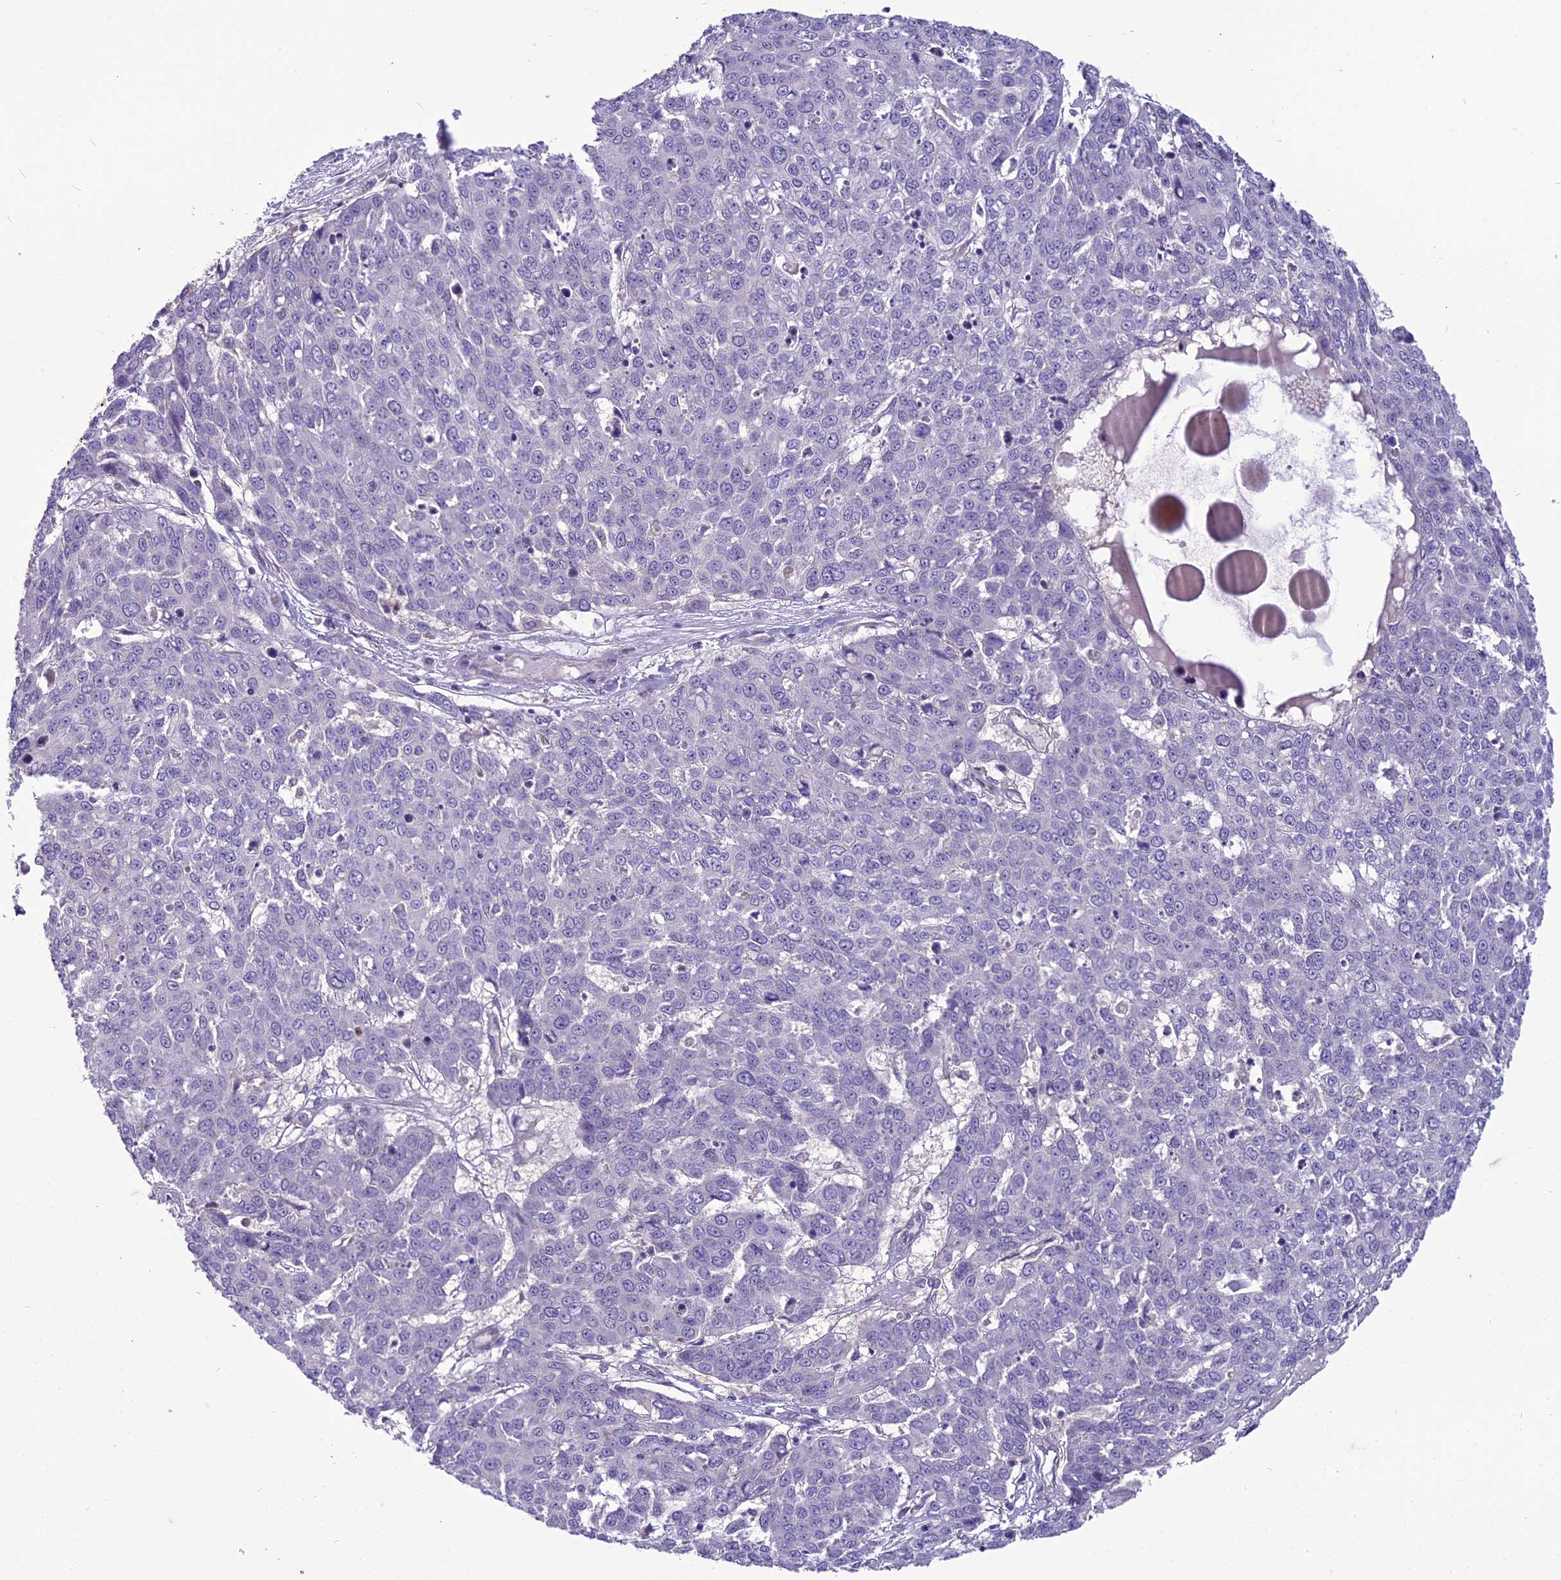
{"staining": {"intensity": "negative", "quantity": "none", "location": "none"}, "tissue": "skin cancer", "cell_type": "Tumor cells", "image_type": "cancer", "snomed": [{"axis": "morphology", "description": "Squamous cell carcinoma, NOS"}, {"axis": "topography", "description": "Skin"}], "caption": "Image shows no protein staining in tumor cells of squamous cell carcinoma (skin) tissue.", "gene": "DUS2", "patient": {"sex": "male", "age": 71}}